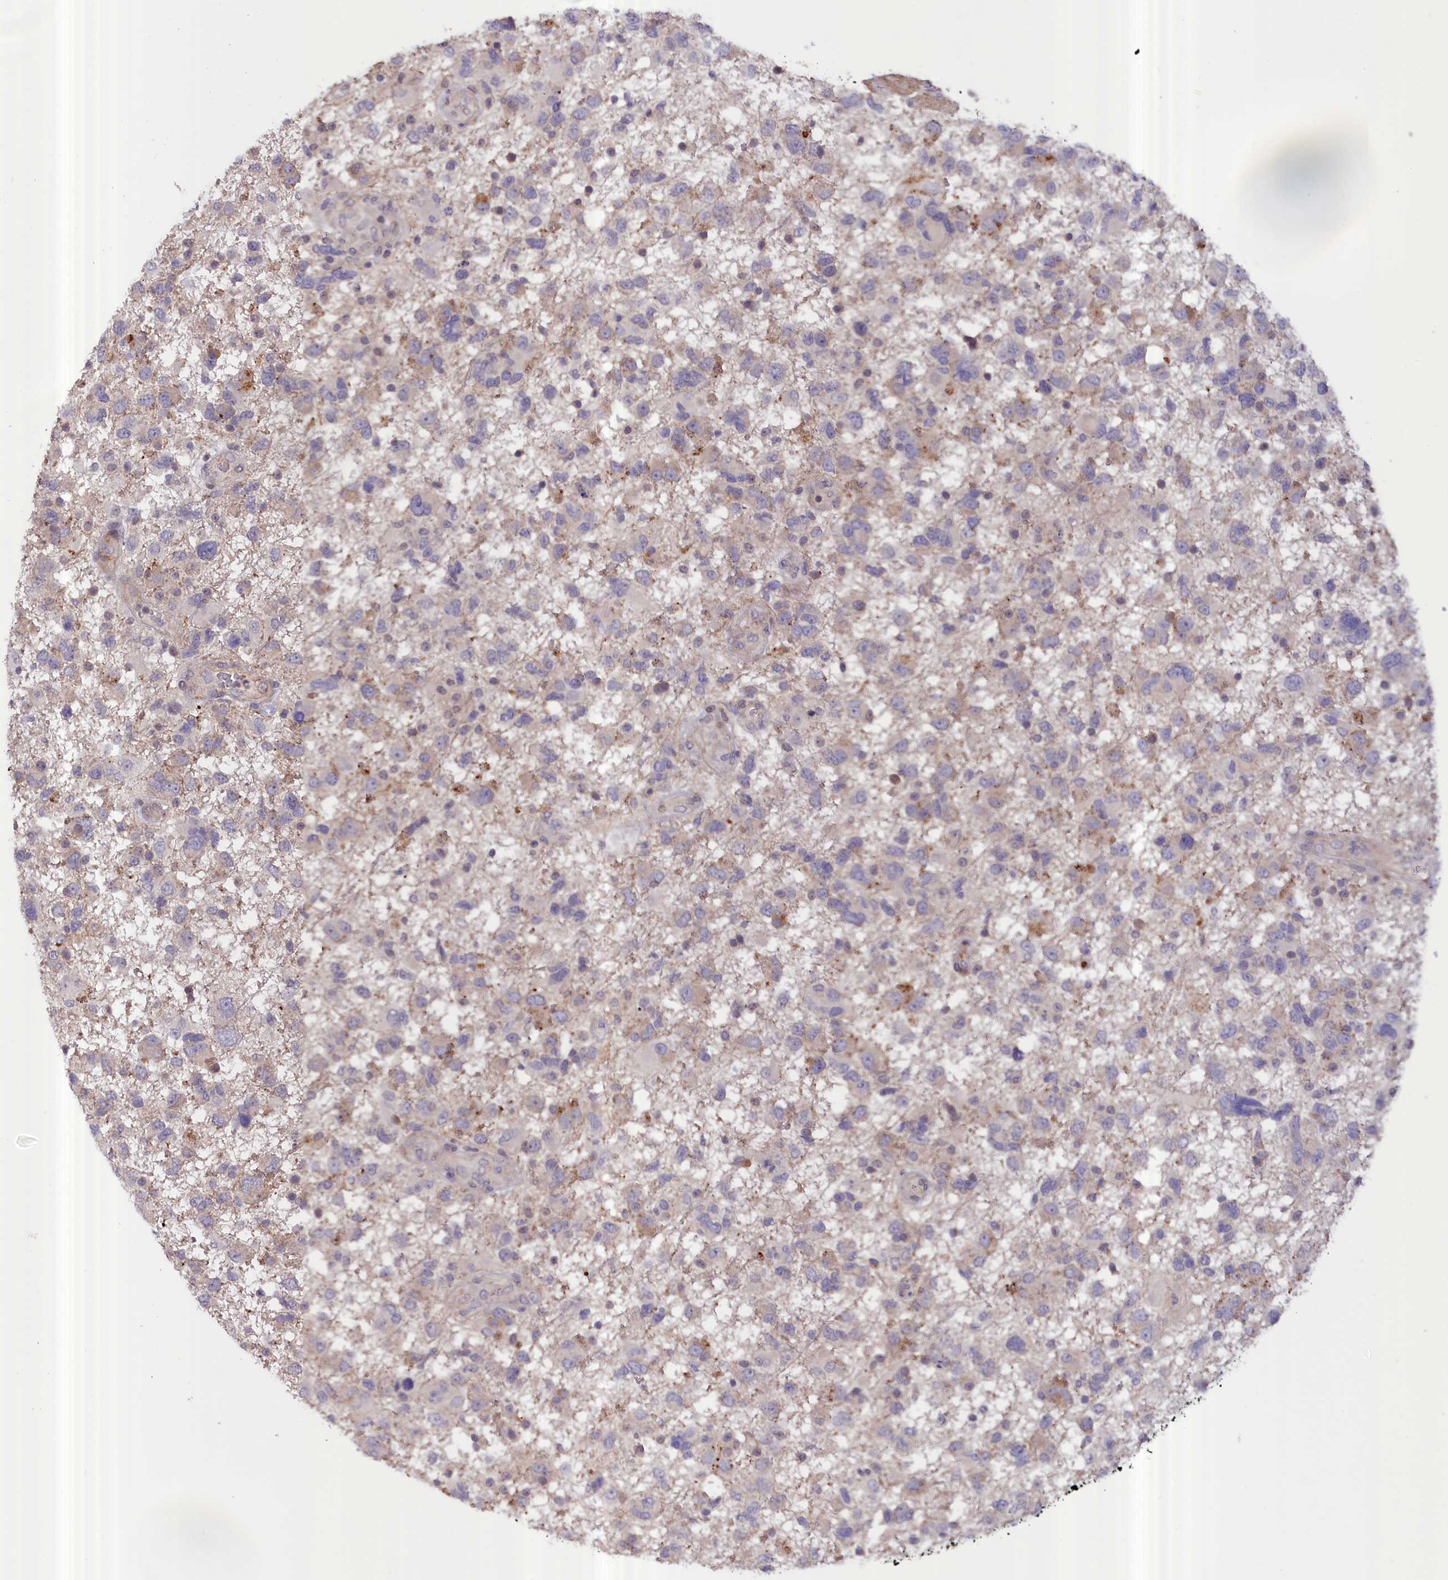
{"staining": {"intensity": "negative", "quantity": "none", "location": "none"}, "tissue": "glioma", "cell_type": "Tumor cells", "image_type": "cancer", "snomed": [{"axis": "morphology", "description": "Glioma, malignant, High grade"}, {"axis": "topography", "description": "Brain"}], "caption": "Immunohistochemical staining of human high-grade glioma (malignant) shows no significant expression in tumor cells.", "gene": "IGFALS", "patient": {"sex": "male", "age": 61}}